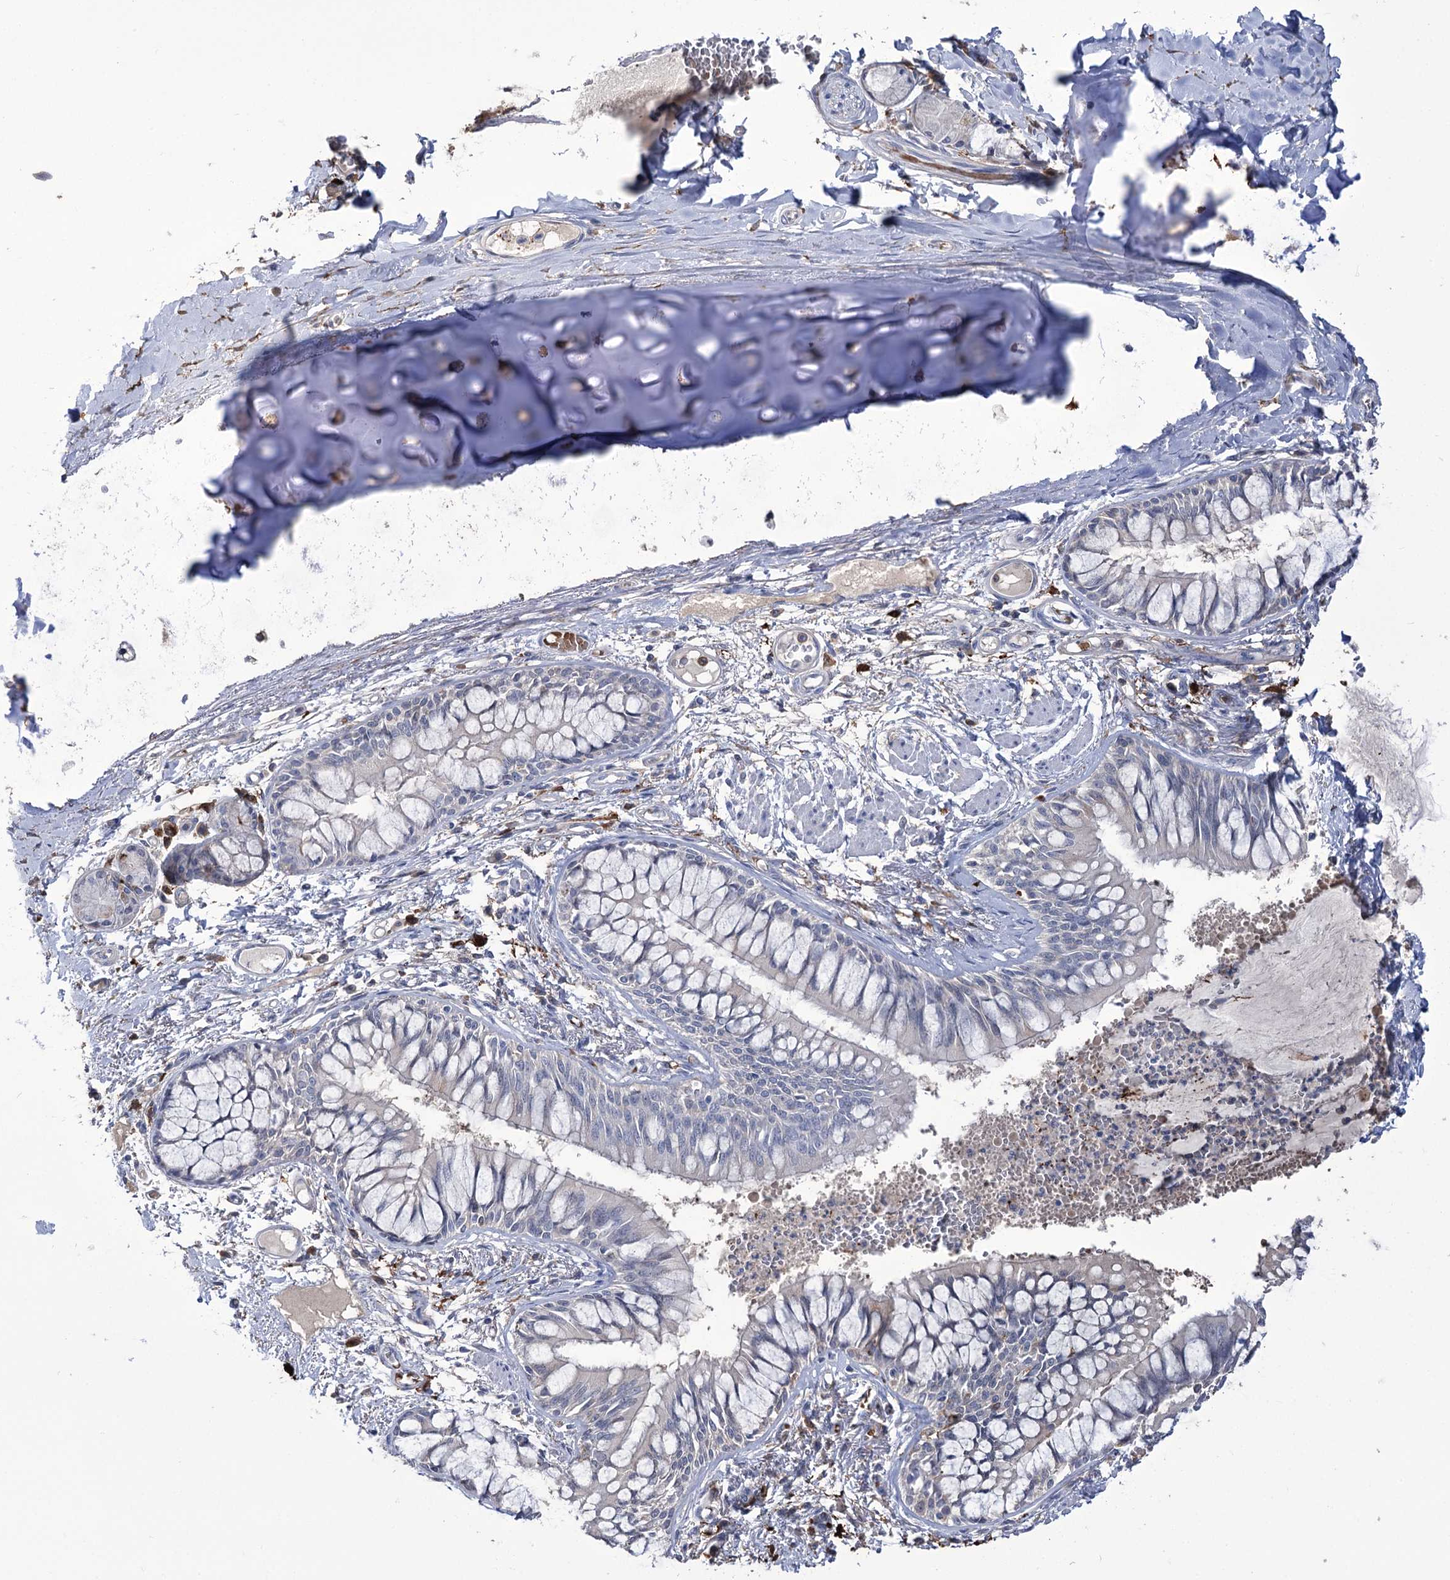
{"staining": {"intensity": "moderate", "quantity": "25%-75%", "location": "cytoplasmic/membranous"}, "tissue": "soft tissue", "cell_type": "Chondrocytes", "image_type": "normal", "snomed": [{"axis": "morphology", "description": "Normal tissue, NOS"}, {"axis": "topography", "description": "Cartilage tissue"}, {"axis": "topography", "description": "Bronchus"}, {"axis": "topography", "description": "Lung"}, {"axis": "topography", "description": "Peripheral nerve tissue"}], "caption": "This is a histology image of immunohistochemistry staining of unremarkable soft tissue, which shows moderate expression in the cytoplasmic/membranous of chondrocytes.", "gene": "ZNF622", "patient": {"sex": "female", "age": 49}}